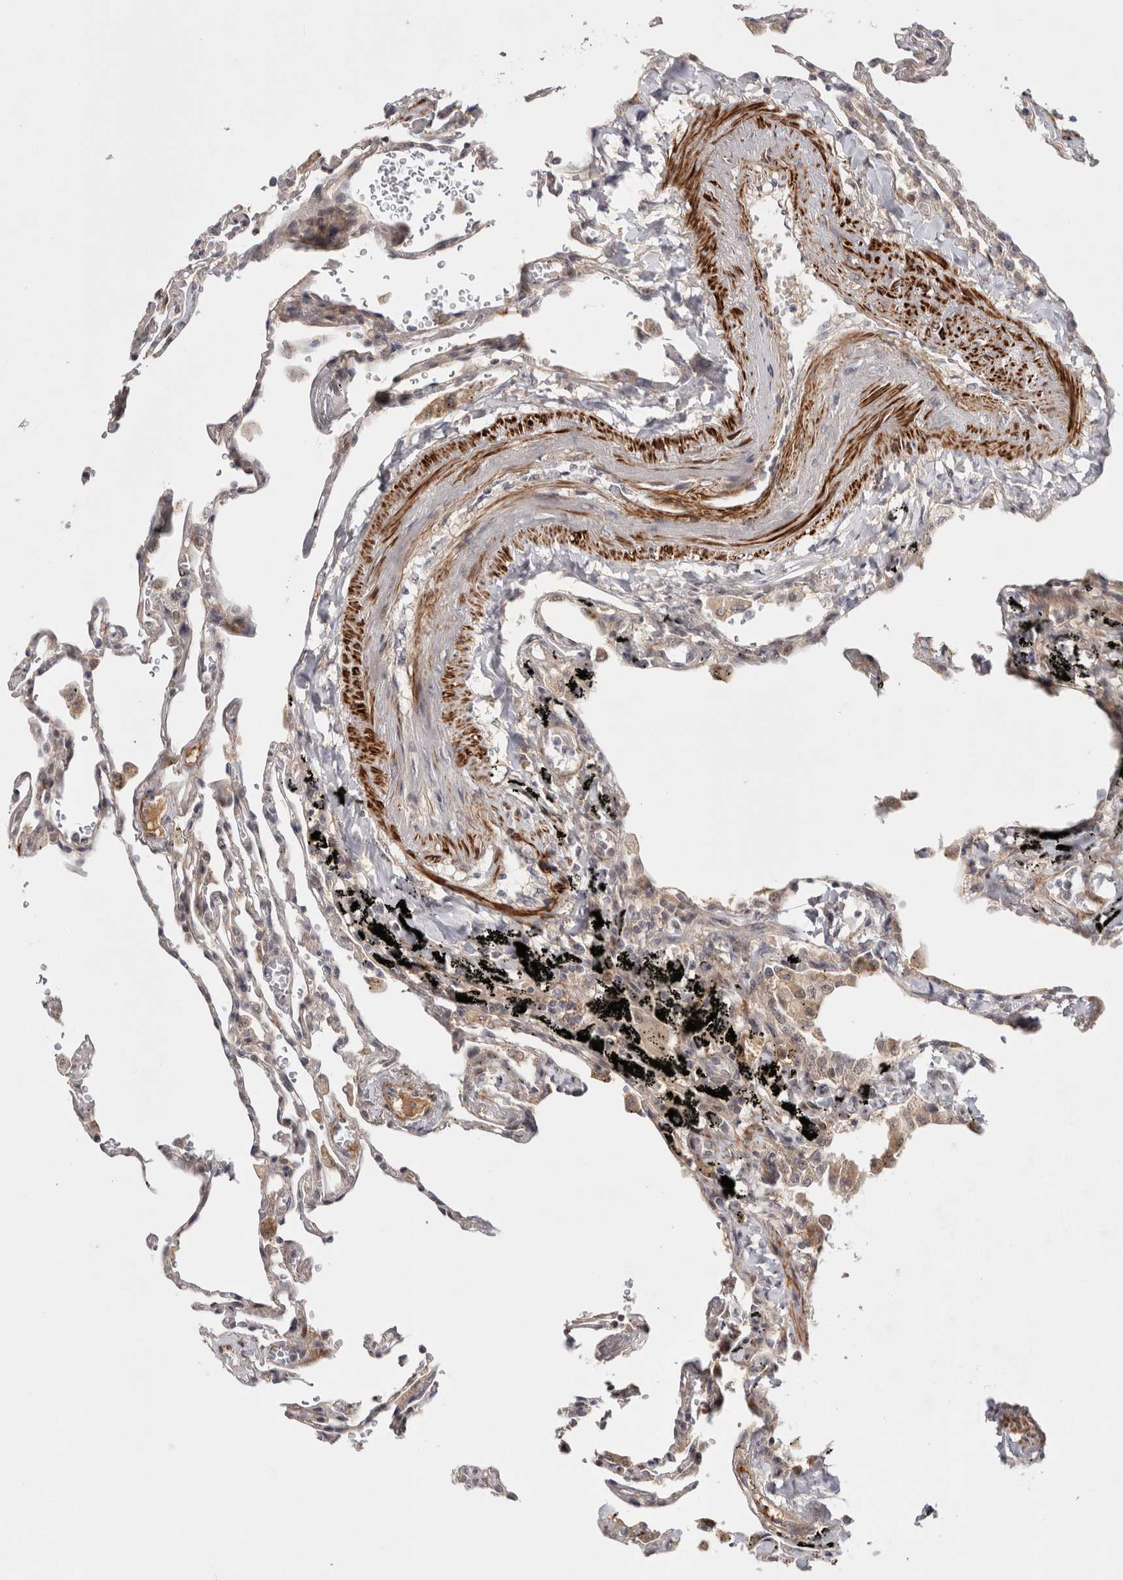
{"staining": {"intensity": "negative", "quantity": "none", "location": "none"}, "tissue": "lung", "cell_type": "Alveolar cells", "image_type": "normal", "snomed": [{"axis": "morphology", "description": "Normal tissue, NOS"}, {"axis": "topography", "description": "Lung"}], "caption": "The photomicrograph shows no staining of alveolar cells in normal lung.", "gene": "ZNF318", "patient": {"sex": "male", "age": 59}}